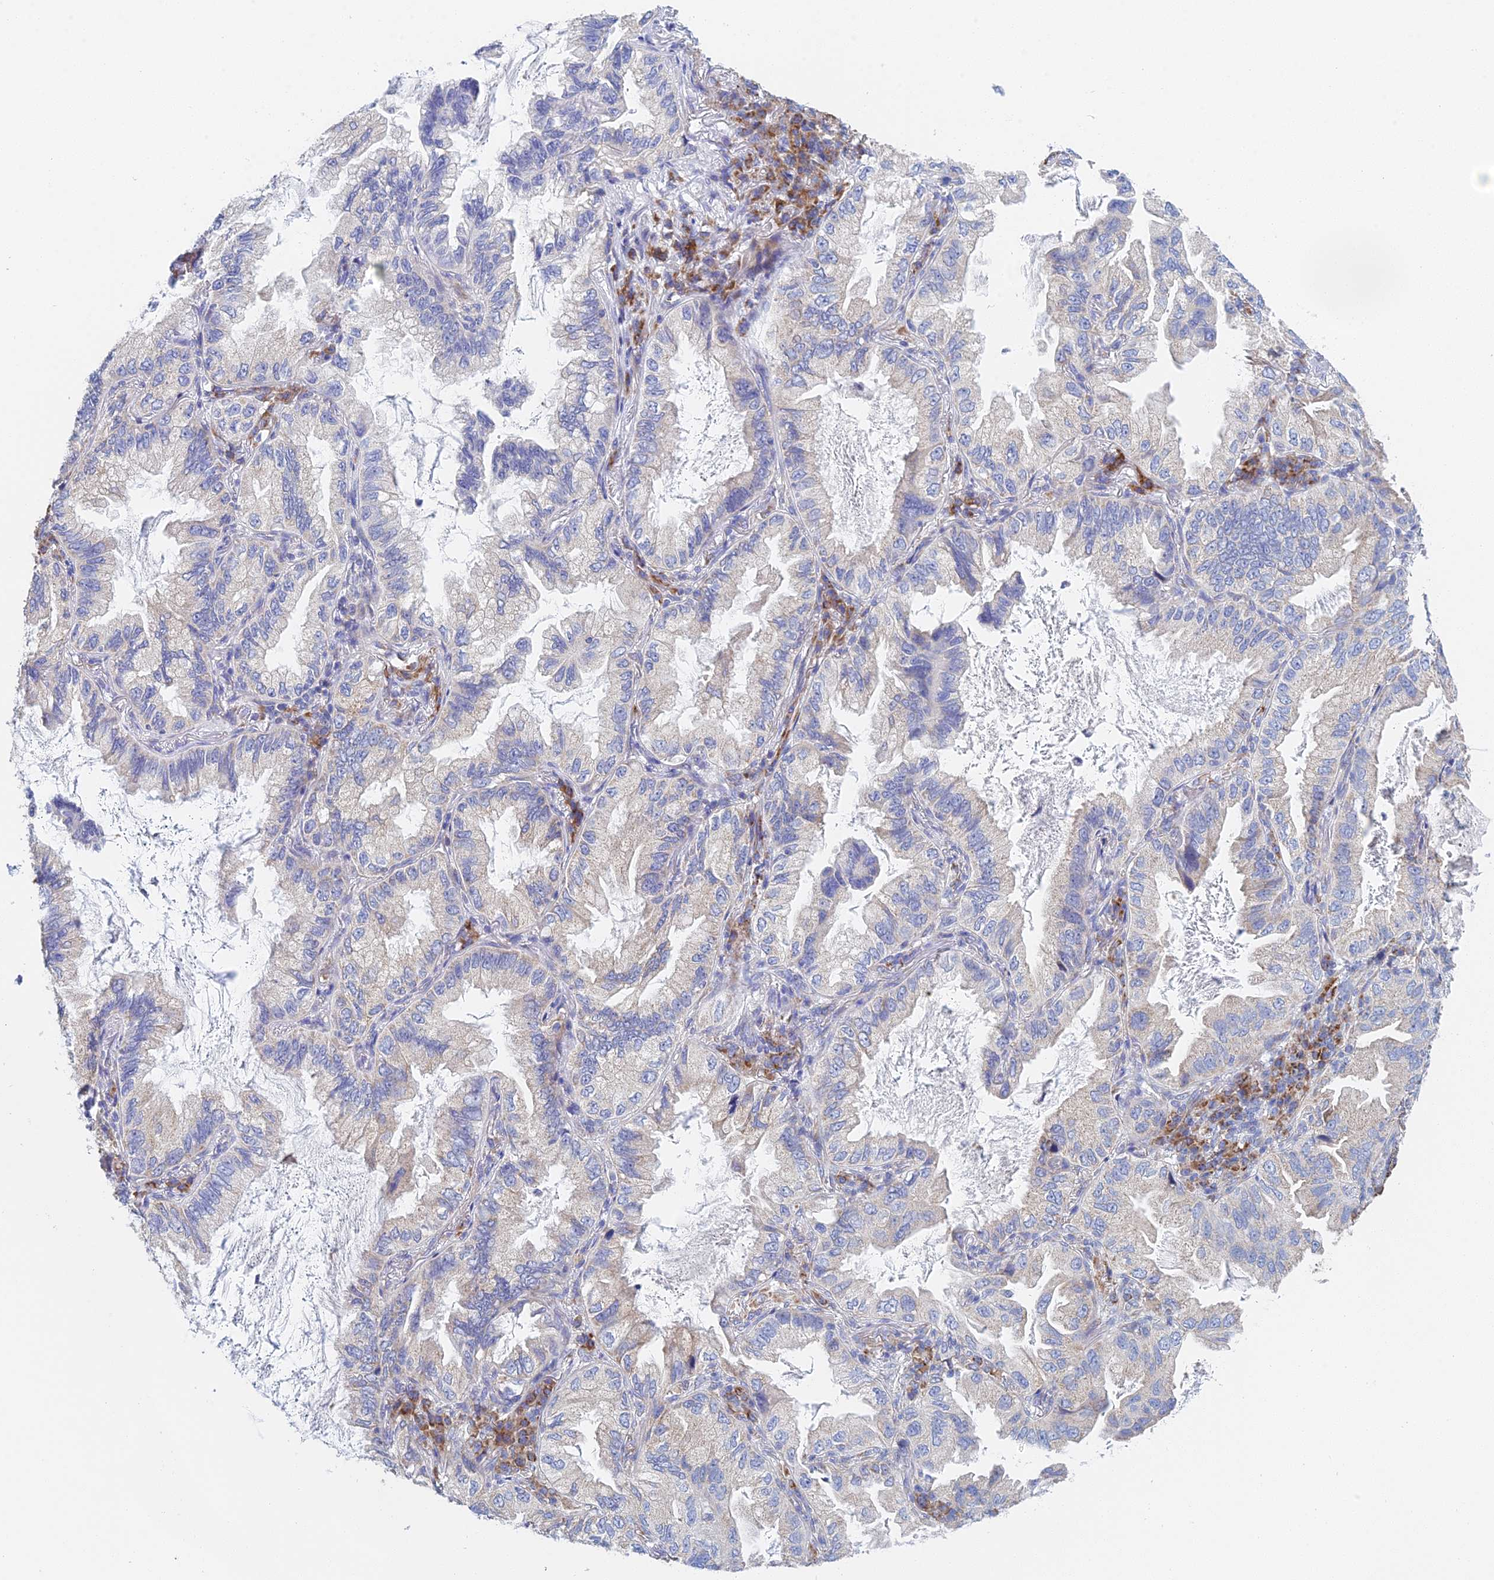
{"staining": {"intensity": "negative", "quantity": "none", "location": "none"}, "tissue": "lung cancer", "cell_type": "Tumor cells", "image_type": "cancer", "snomed": [{"axis": "morphology", "description": "Adenocarcinoma, NOS"}, {"axis": "topography", "description": "Lung"}], "caption": "Immunohistochemistry micrograph of neoplastic tissue: adenocarcinoma (lung) stained with DAB demonstrates no significant protein staining in tumor cells. (Brightfield microscopy of DAB (3,3'-diaminobenzidine) IHC at high magnification).", "gene": "CRACR2B", "patient": {"sex": "female", "age": 69}}